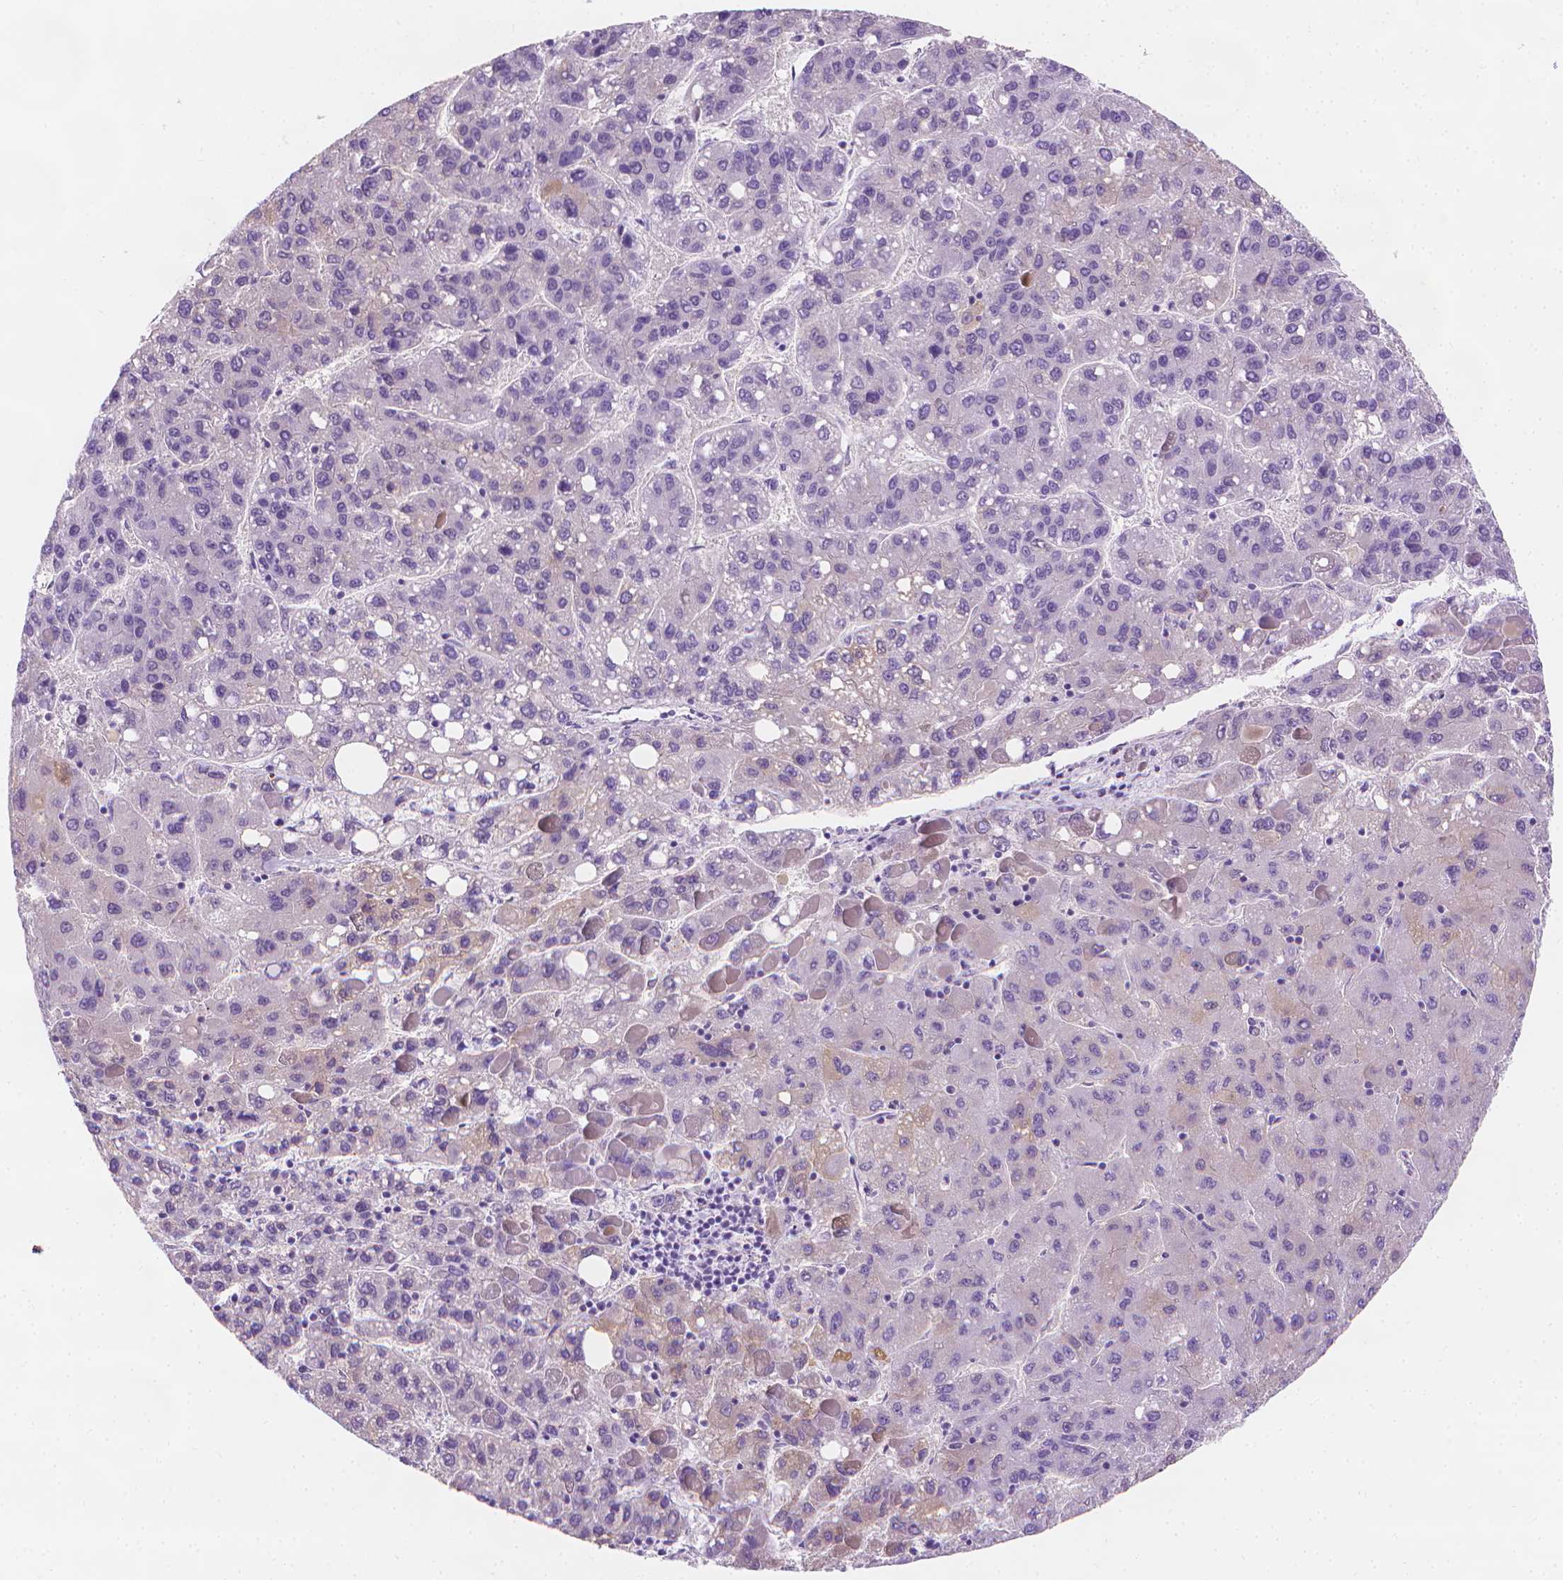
{"staining": {"intensity": "weak", "quantity": "<25%", "location": "cytoplasmic/membranous"}, "tissue": "liver cancer", "cell_type": "Tumor cells", "image_type": "cancer", "snomed": [{"axis": "morphology", "description": "Carcinoma, Hepatocellular, NOS"}, {"axis": "topography", "description": "Liver"}], "caption": "Photomicrograph shows no protein expression in tumor cells of liver cancer tissue.", "gene": "FASN", "patient": {"sex": "female", "age": 82}}